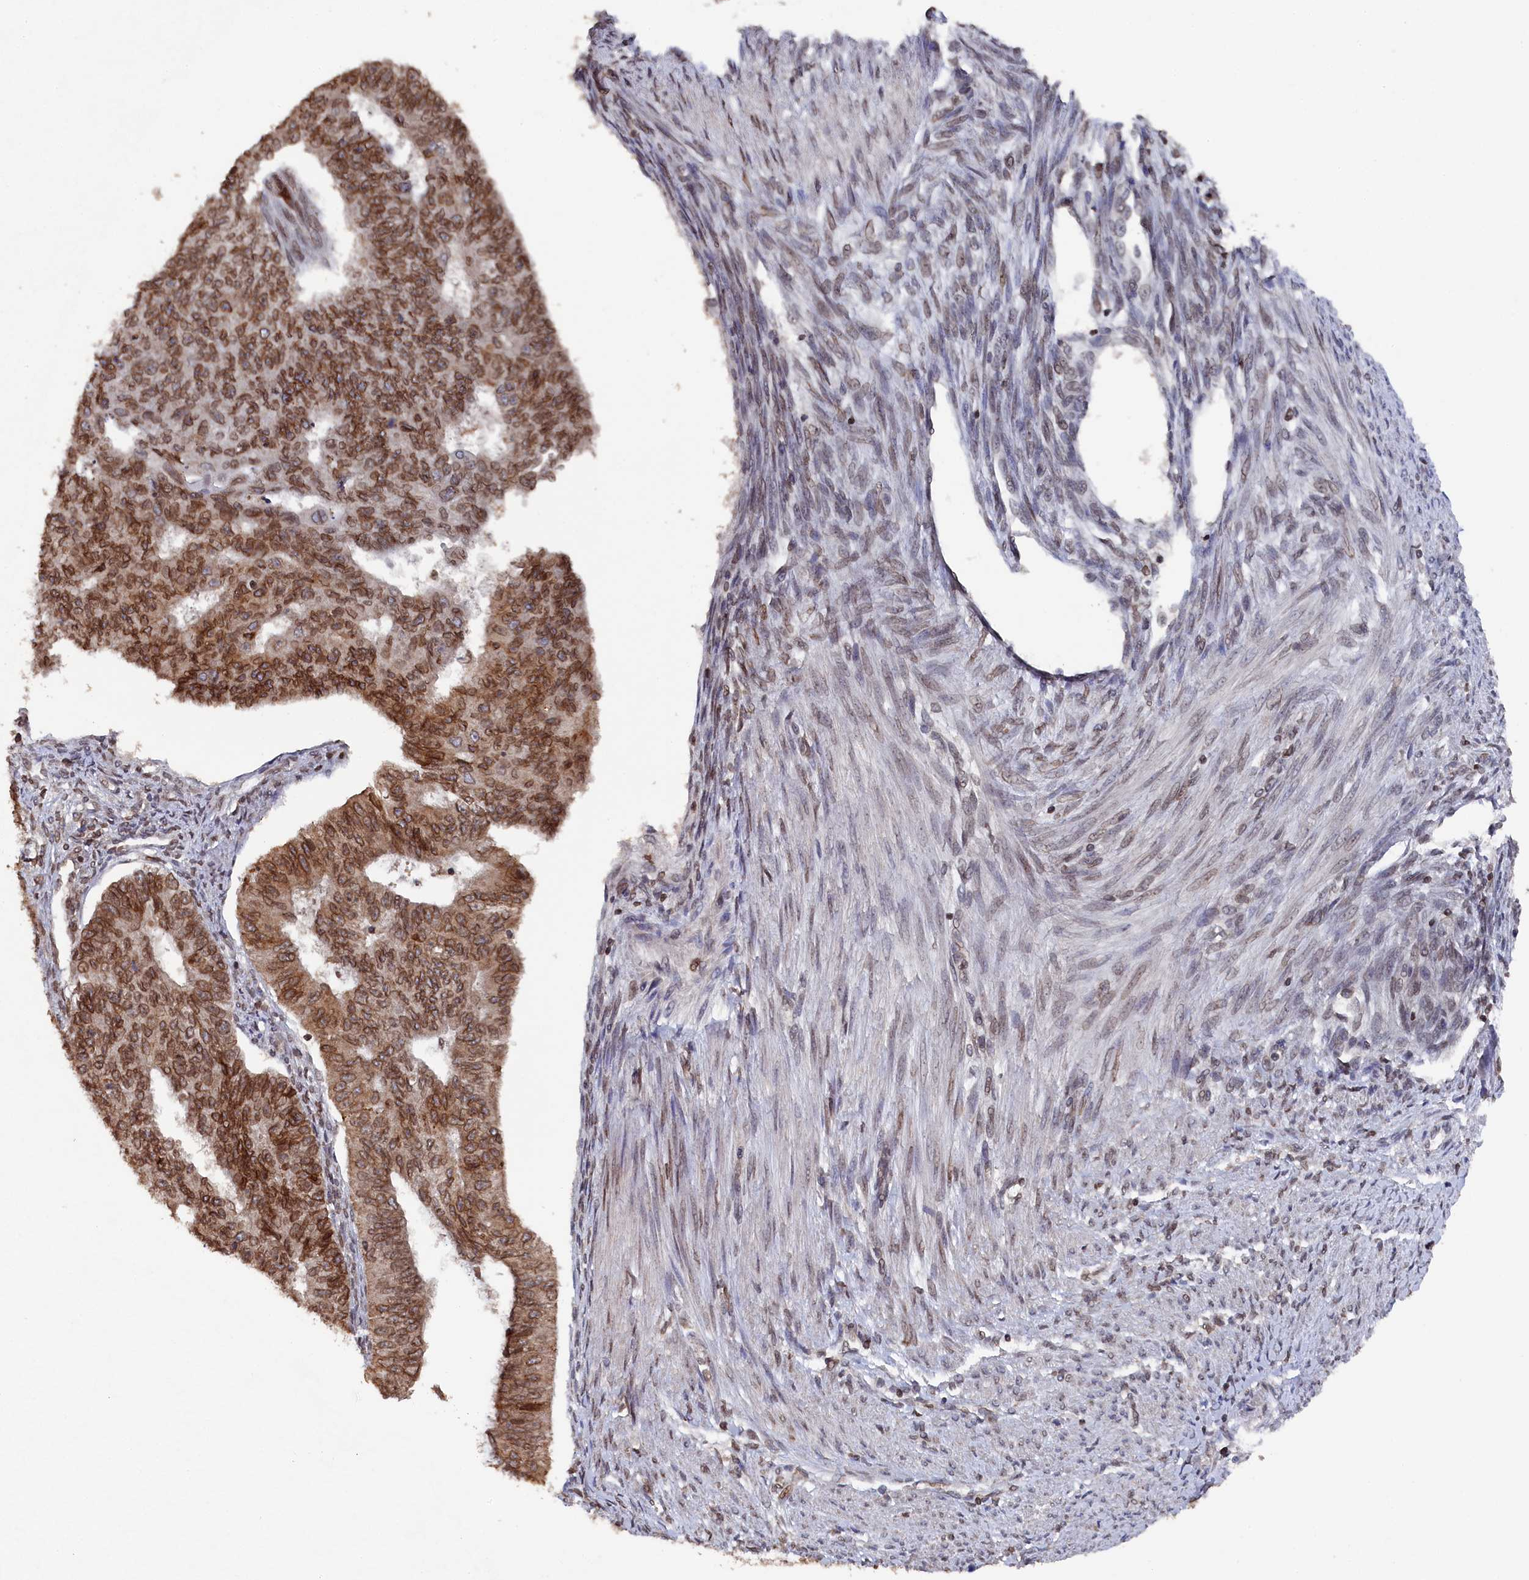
{"staining": {"intensity": "moderate", "quantity": ">75%", "location": "cytoplasmic/membranous,nuclear"}, "tissue": "endometrial cancer", "cell_type": "Tumor cells", "image_type": "cancer", "snomed": [{"axis": "morphology", "description": "Adenocarcinoma, NOS"}, {"axis": "topography", "description": "Endometrium"}], "caption": "IHC image of neoplastic tissue: adenocarcinoma (endometrial) stained using immunohistochemistry (IHC) reveals medium levels of moderate protein expression localized specifically in the cytoplasmic/membranous and nuclear of tumor cells, appearing as a cytoplasmic/membranous and nuclear brown color.", "gene": "ANKEF1", "patient": {"sex": "female", "age": 32}}